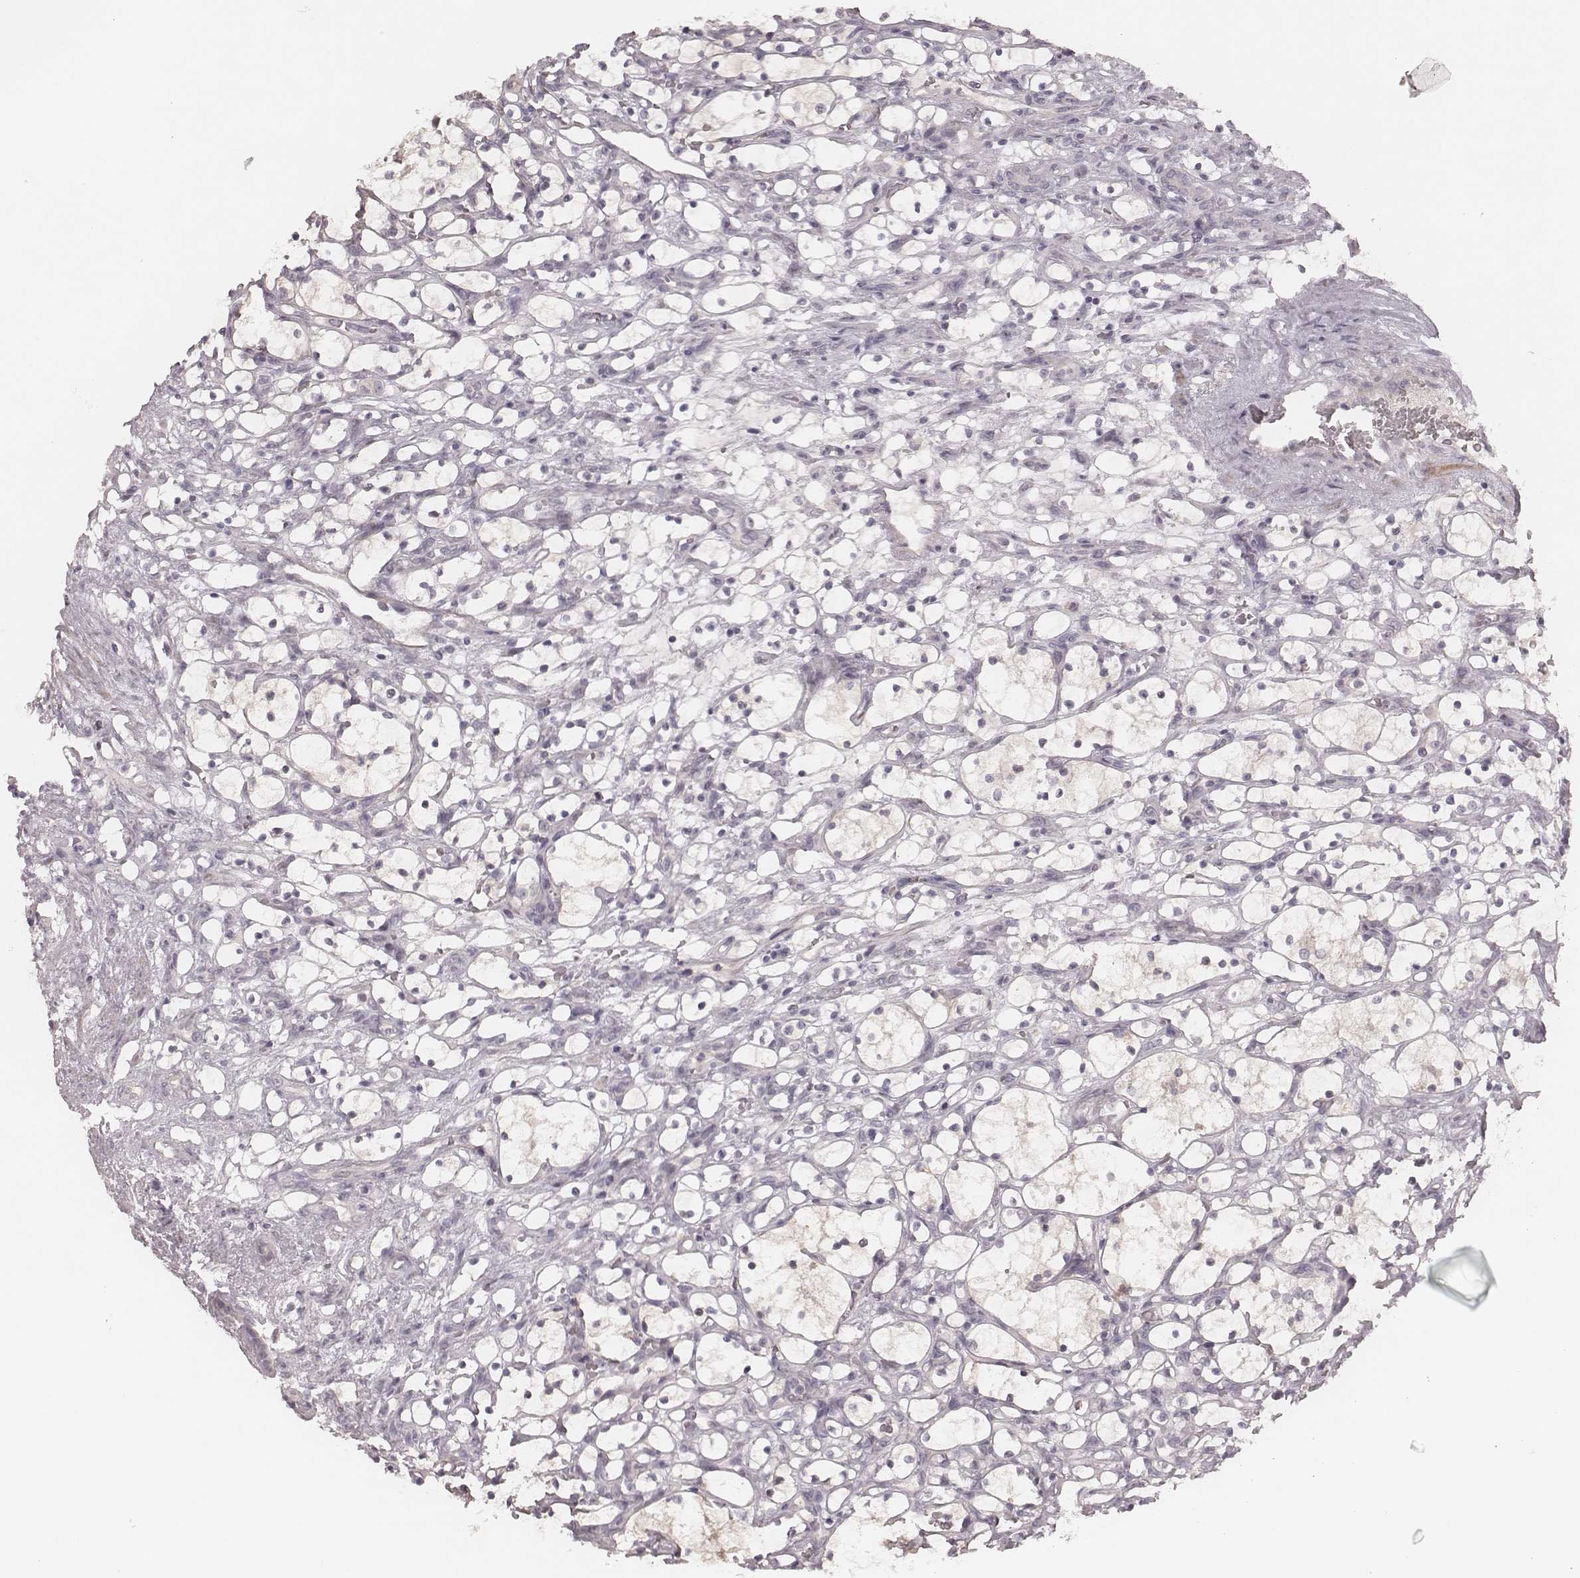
{"staining": {"intensity": "negative", "quantity": "none", "location": "none"}, "tissue": "renal cancer", "cell_type": "Tumor cells", "image_type": "cancer", "snomed": [{"axis": "morphology", "description": "Adenocarcinoma, NOS"}, {"axis": "topography", "description": "Kidney"}], "caption": "Immunohistochemistry photomicrograph of human renal cancer (adenocarcinoma) stained for a protein (brown), which exhibits no positivity in tumor cells.", "gene": "FAM13B", "patient": {"sex": "female", "age": 69}}